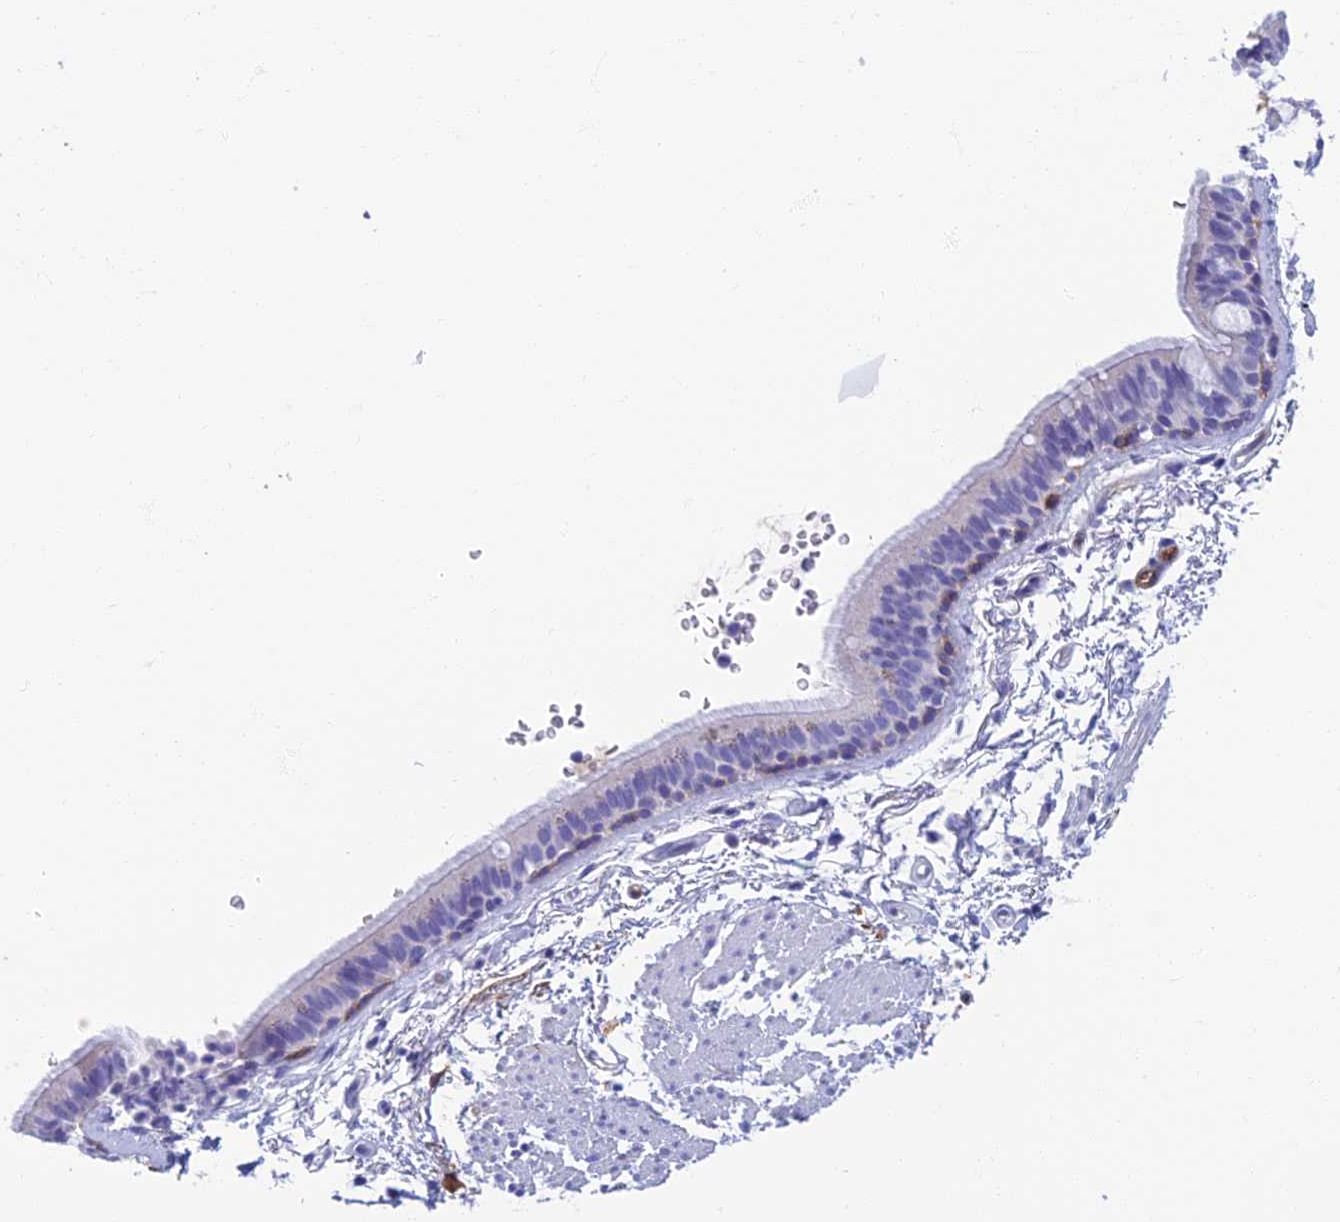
{"staining": {"intensity": "negative", "quantity": "none", "location": "none"}, "tissue": "bronchus", "cell_type": "Respiratory epithelial cells", "image_type": "normal", "snomed": [{"axis": "morphology", "description": "Normal tissue, NOS"}, {"axis": "topography", "description": "Lymph node"}, {"axis": "topography", "description": "Bronchus"}], "caption": "Respiratory epithelial cells show no significant protein positivity in normal bronchus. (DAB (3,3'-diaminobenzidine) immunohistochemistry (IHC) with hematoxylin counter stain).", "gene": "ETFRF1", "patient": {"sex": "female", "age": 70}}